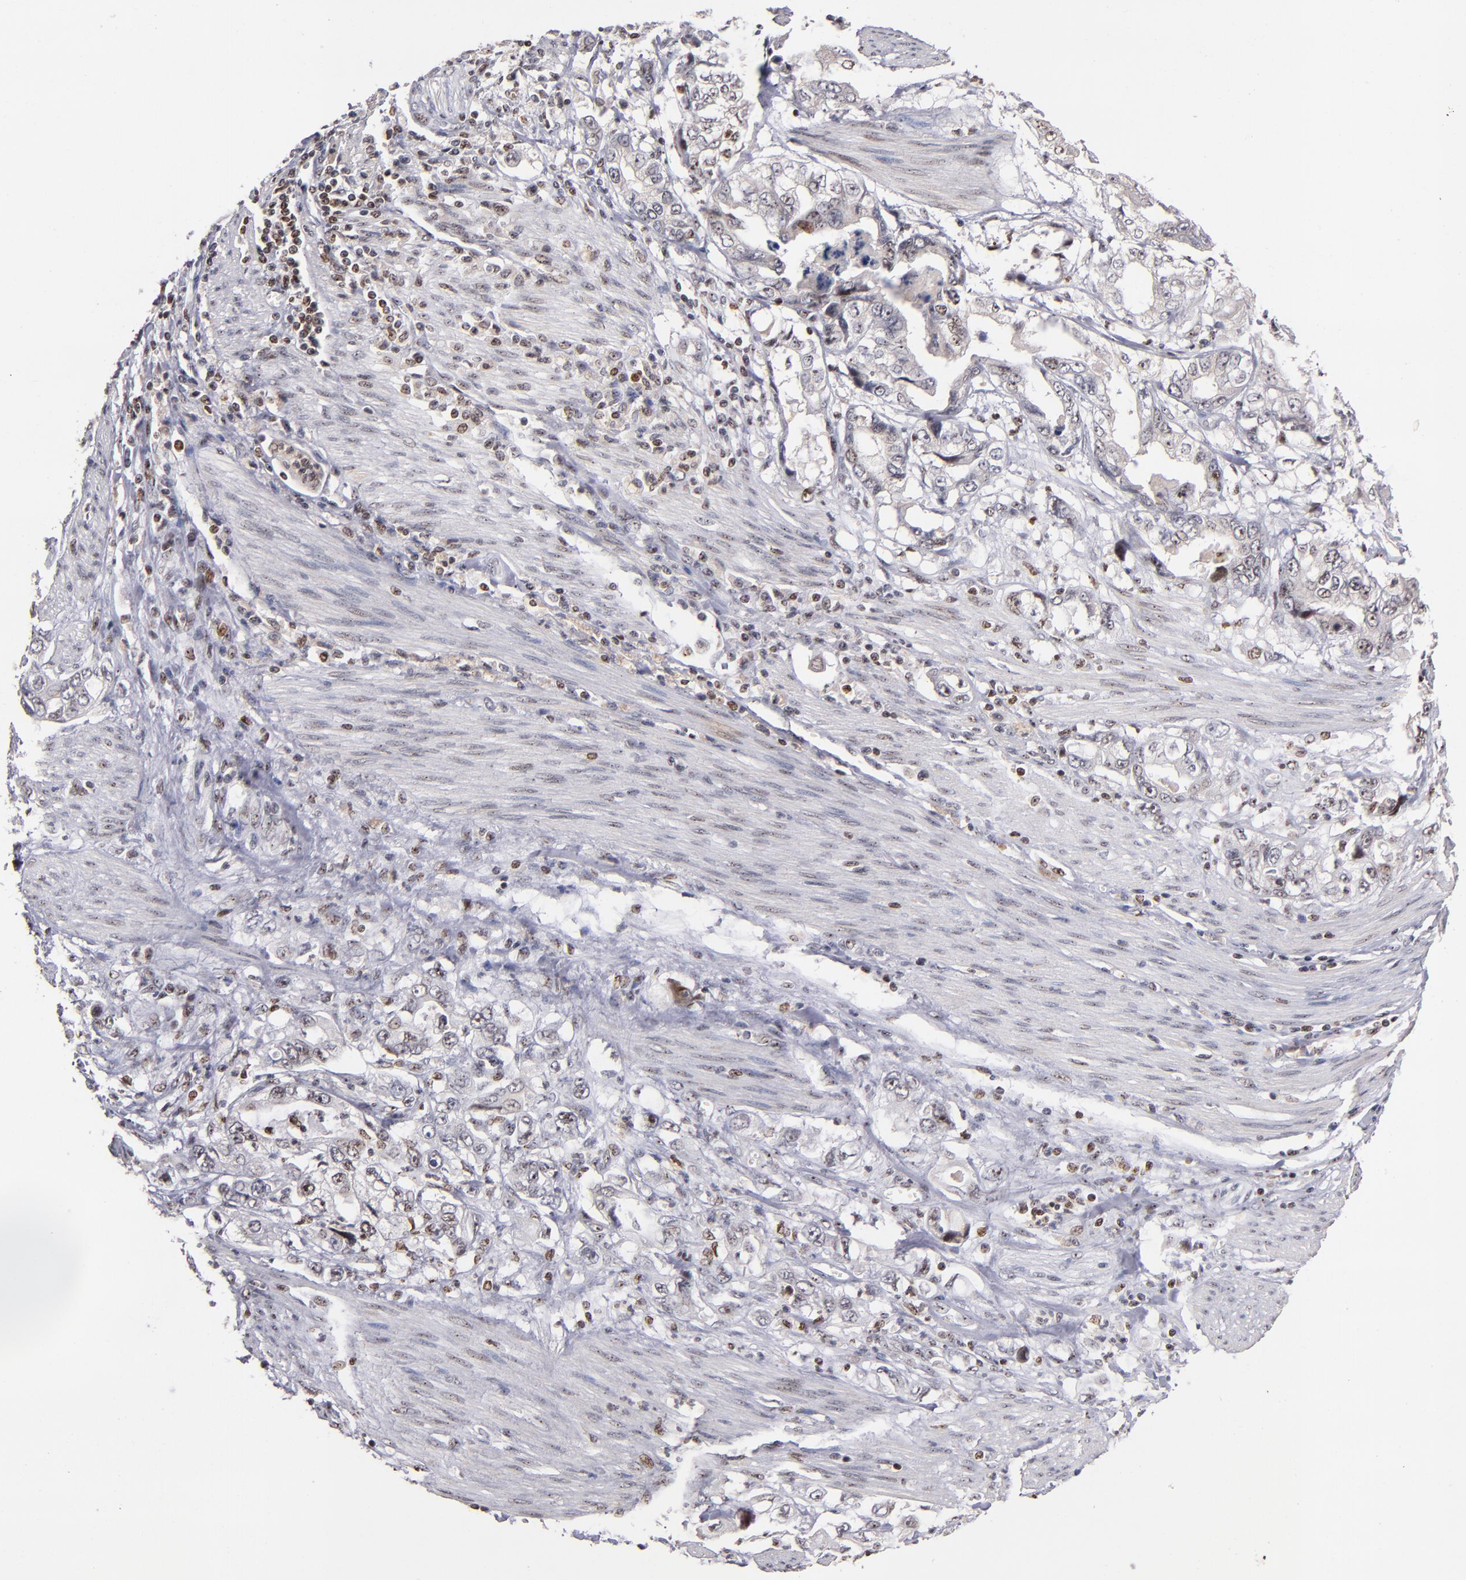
{"staining": {"intensity": "weak", "quantity": "25%-75%", "location": "nuclear"}, "tissue": "stomach cancer", "cell_type": "Tumor cells", "image_type": "cancer", "snomed": [{"axis": "morphology", "description": "Adenocarcinoma, NOS"}, {"axis": "topography", "description": "Pancreas"}, {"axis": "topography", "description": "Stomach, upper"}], "caption": "This is an image of IHC staining of stomach cancer (adenocarcinoma), which shows weak expression in the nuclear of tumor cells.", "gene": "PCNX4", "patient": {"sex": "male", "age": 77}}